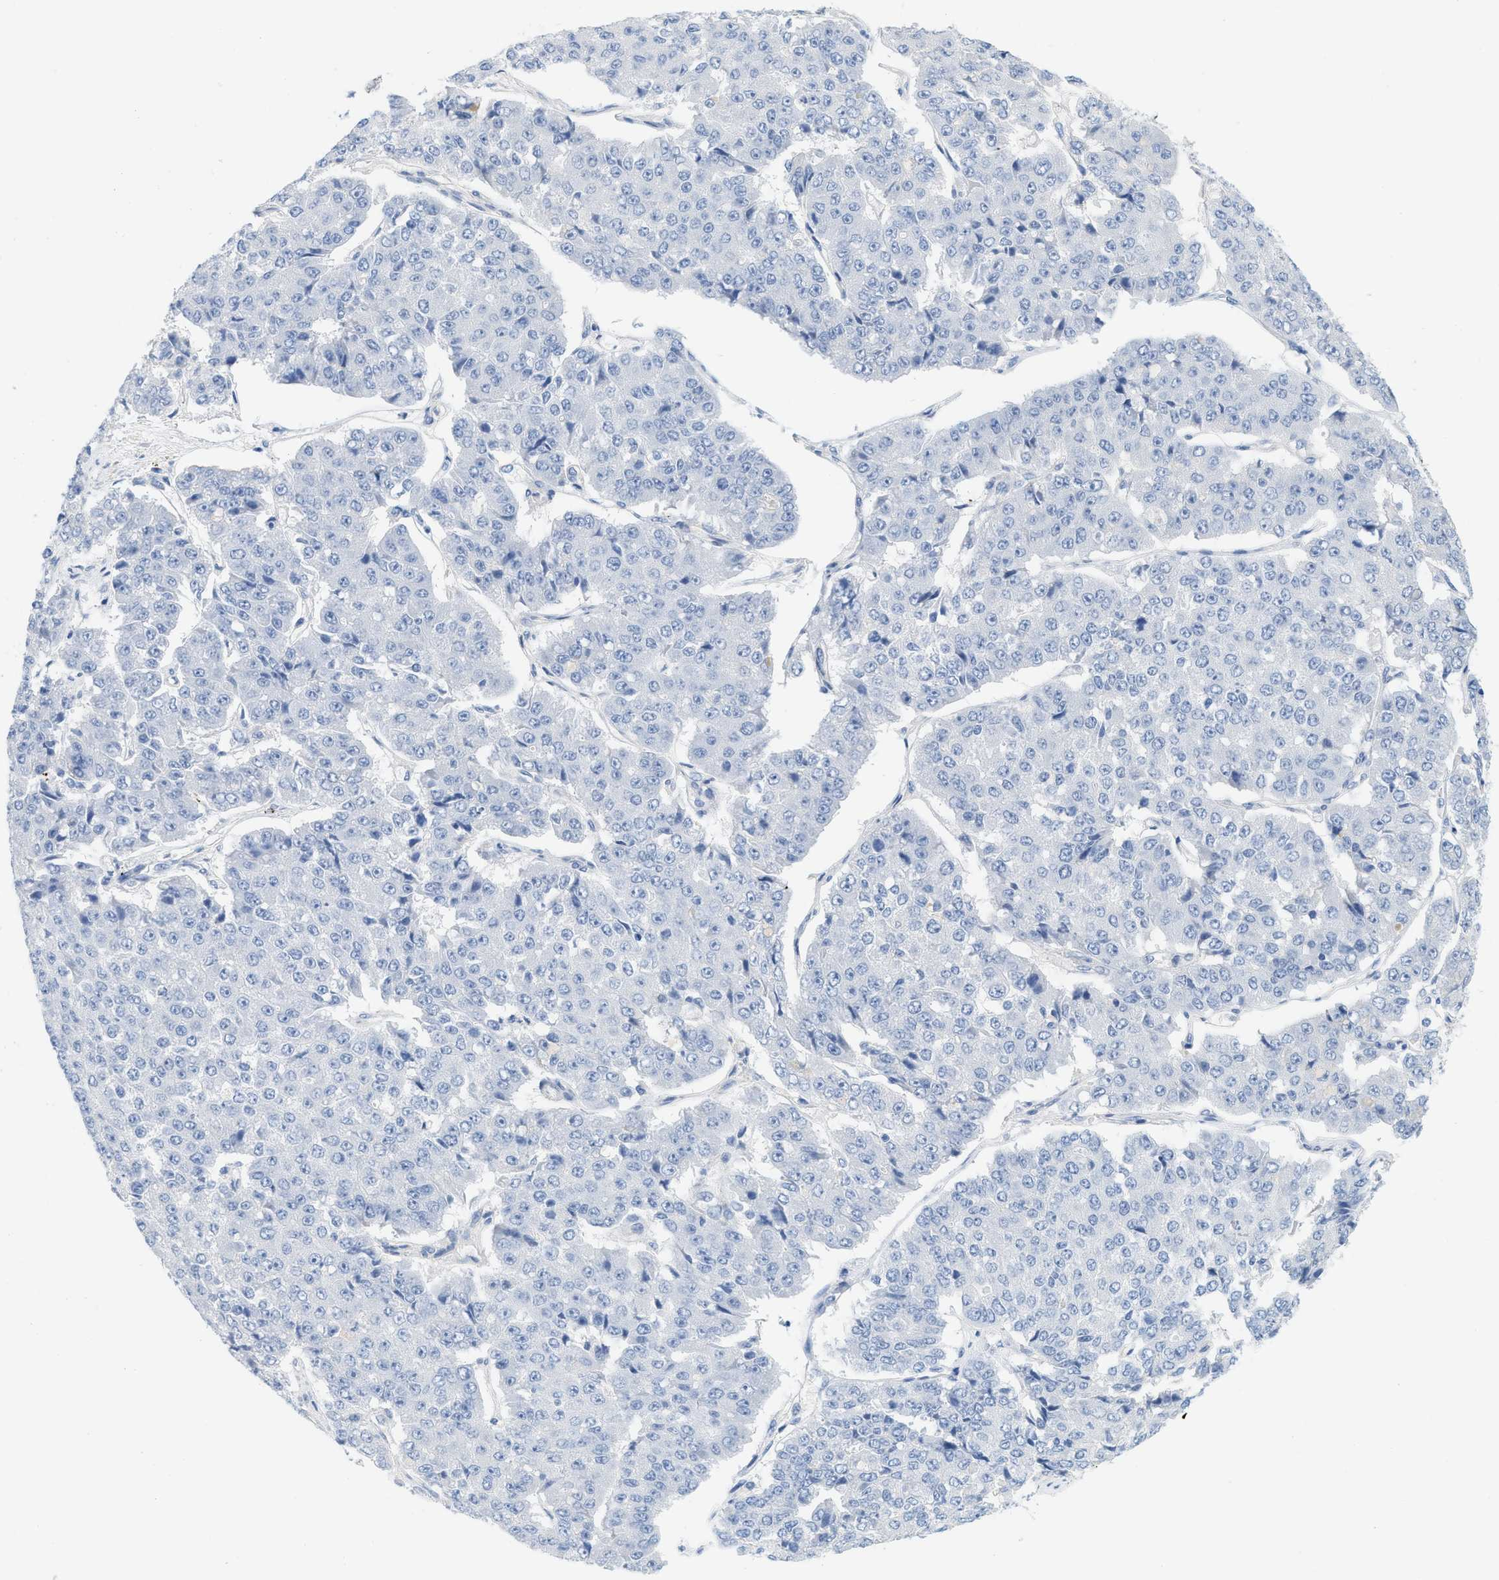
{"staining": {"intensity": "negative", "quantity": "none", "location": "none"}, "tissue": "pancreatic cancer", "cell_type": "Tumor cells", "image_type": "cancer", "snomed": [{"axis": "morphology", "description": "Adenocarcinoma, NOS"}, {"axis": "topography", "description": "Pancreas"}], "caption": "DAB (3,3'-diaminobenzidine) immunohistochemical staining of pancreatic adenocarcinoma shows no significant staining in tumor cells. (Brightfield microscopy of DAB immunohistochemistry at high magnification).", "gene": "PAPPA", "patient": {"sex": "male", "age": 50}}